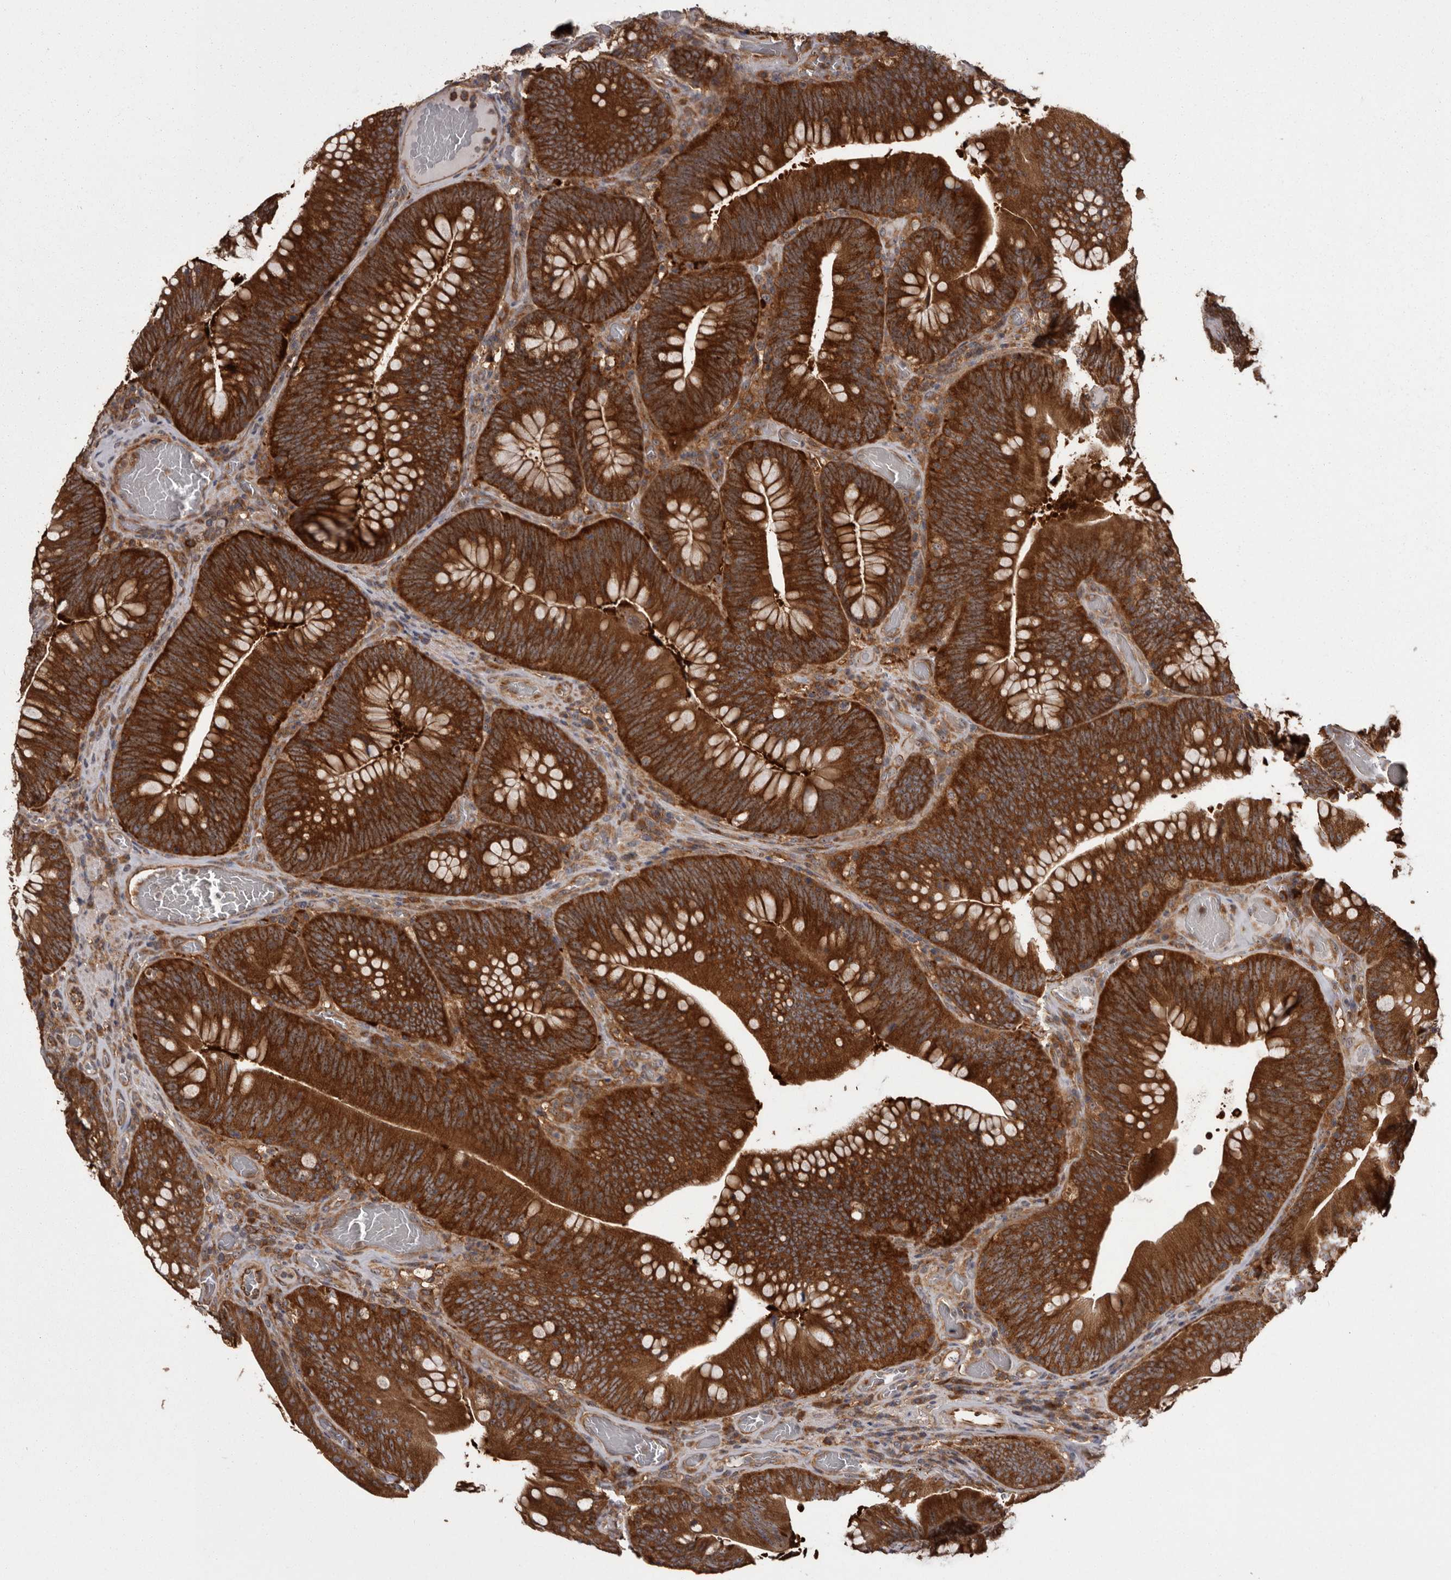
{"staining": {"intensity": "strong", "quantity": ">75%", "location": "cytoplasmic/membranous"}, "tissue": "colorectal cancer", "cell_type": "Tumor cells", "image_type": "cancer", "snomed": [{"axis": "morphology", "description": "Normal tissue, NOS"}, {"axis": "topography", "description": "Colon"}], "caption": "Immunohistochemical staining of colorectal cancer exhibits high levels of strong cytoplasmic/membranous protein staining in about >75% of tumor cells.", "gene": "DARS1", "patient": {"sex": "female", "age": 82}}